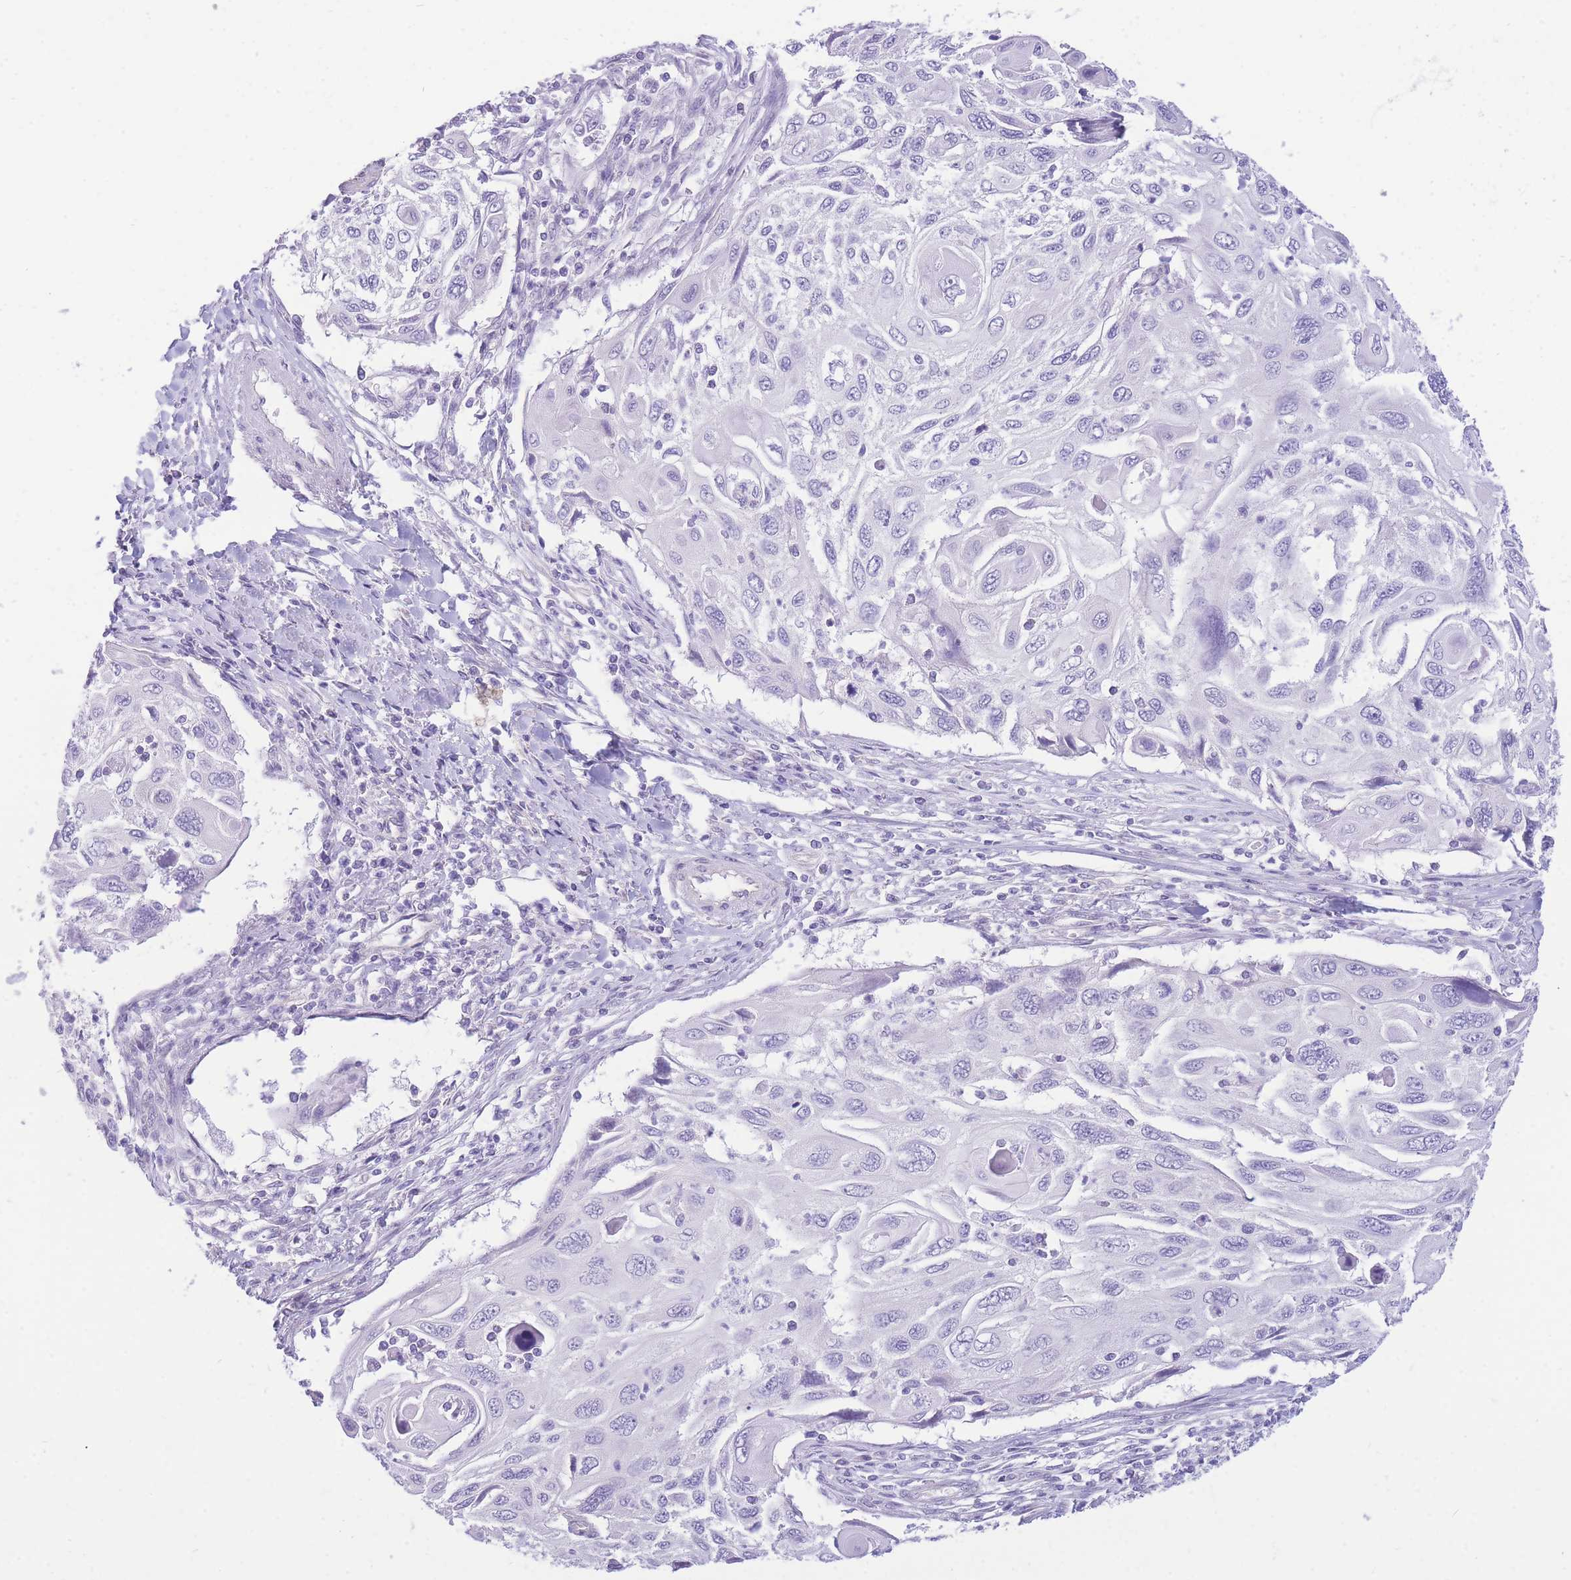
{"staining": {"intensity": "negative", "quantity": "none", "location": "none"}, "tissue": "cervical cancer", "cell_type": "Tumor cells", "image_type": "cancer", "snomed": [{"axis": "morphology", "description": "Squamous cell carcinoma, NOS"}, {"axis": "topography", "description": "Cervix"}], "caption": "Immunohistochemistry (IHC) of cervical squamous cell carcinoma displays no staining in tumor cells. Nuclei are stained in blue.", "gene": "ZNF311", "patient": {"sex": "female", "age": 70}}